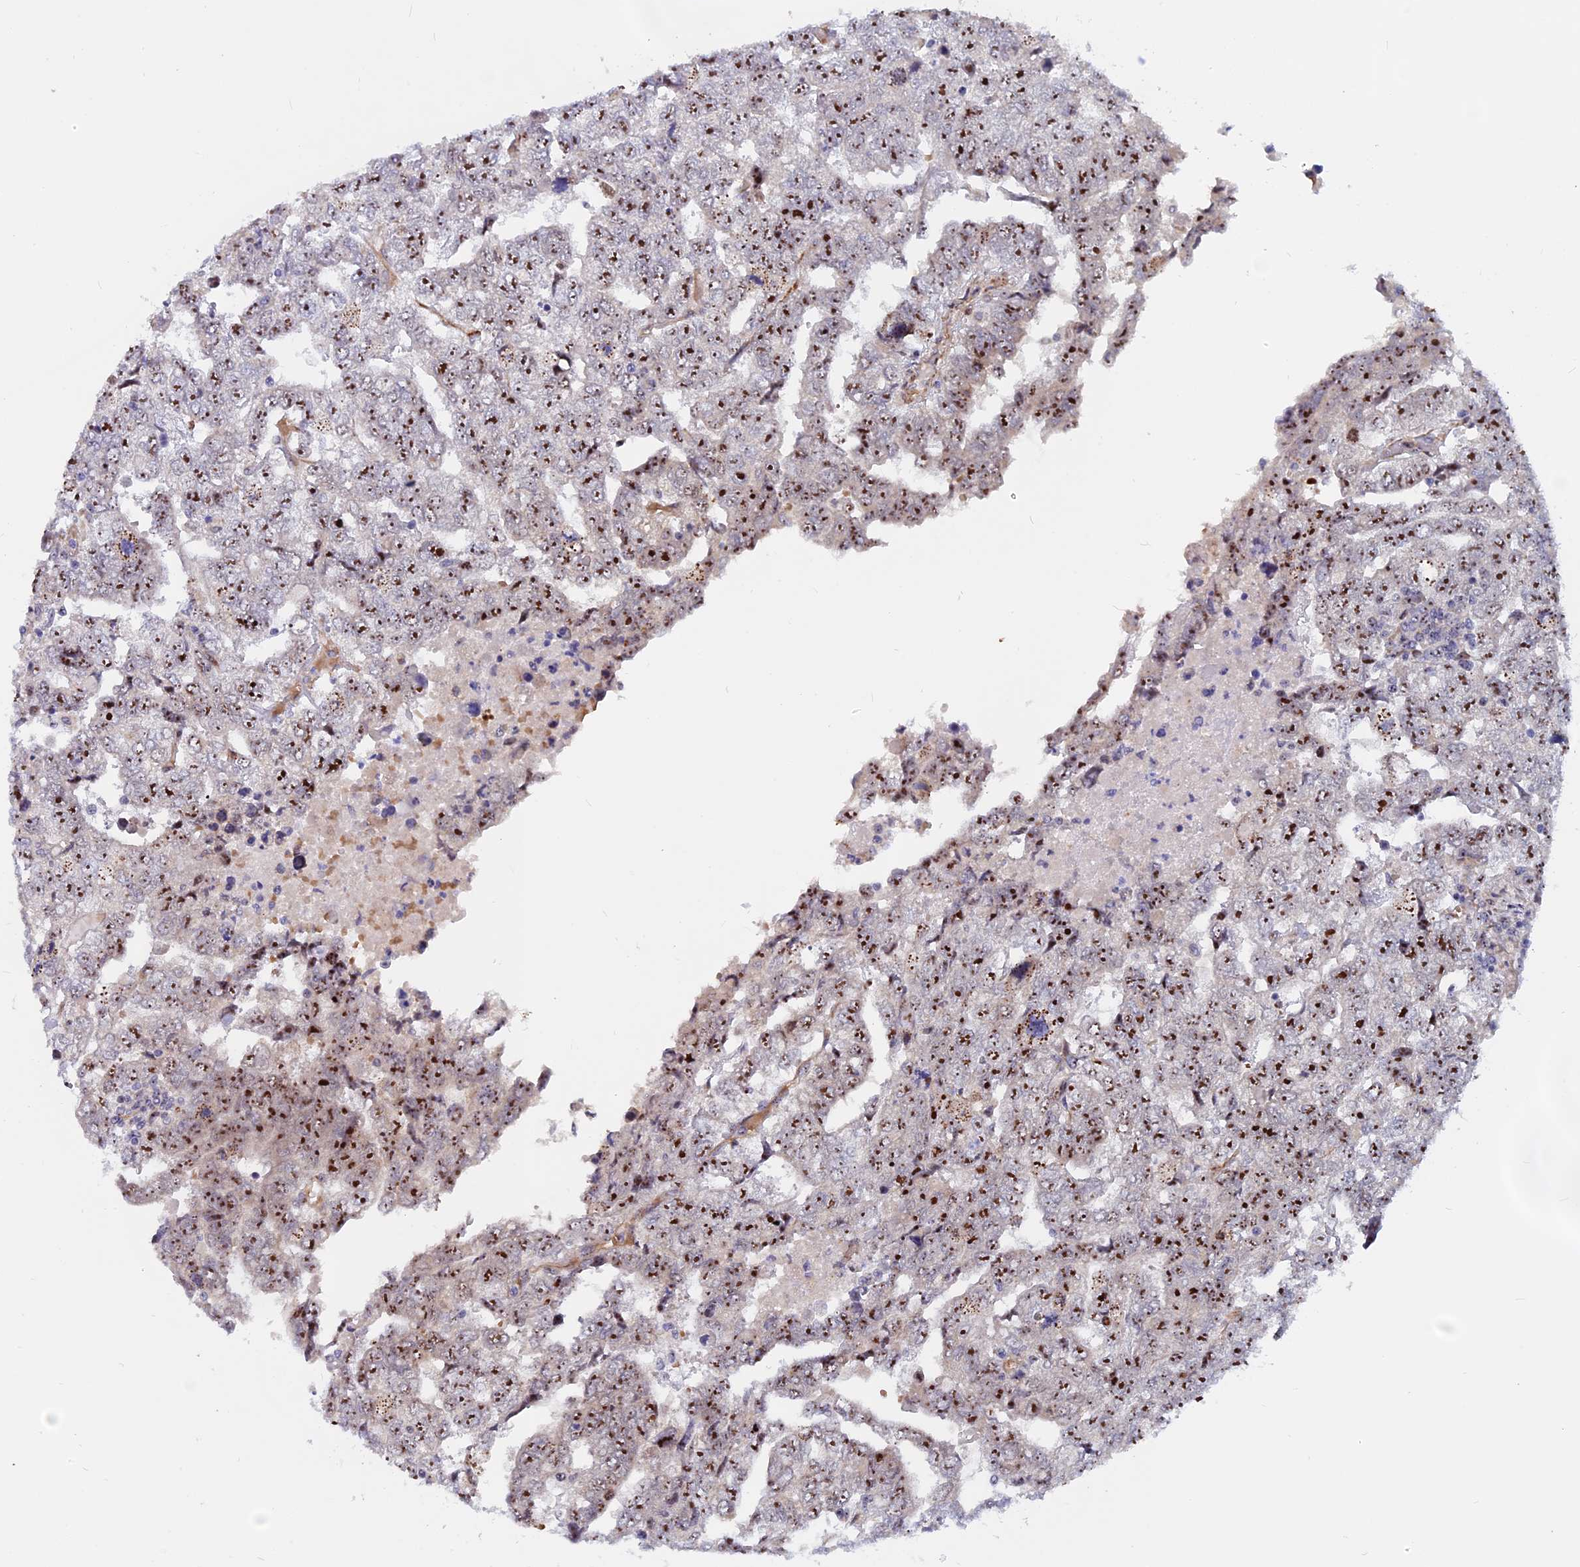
{"staining": {"intensity": "strong", "quantity": ">75%", "location": "nuclear"}, "tissue": "testis cancer", "cell_type": "Tumor cells", "image_type": "cancer", "snomed": [{"axis": "morphology", "description": "Carcinoma, Embryonal, NOS"}, {"axis": "topography", "description": "Testis"}], "caption": "DAB (3,3'-diaminobenzidine) immunohistochemical staining of testis embryonal carcinoma shows strong nuclear protein positivity in approximately >75% of tumor cells.", "gene": "DBNDD1", "patient": {"sex": "male", "age": 36}}